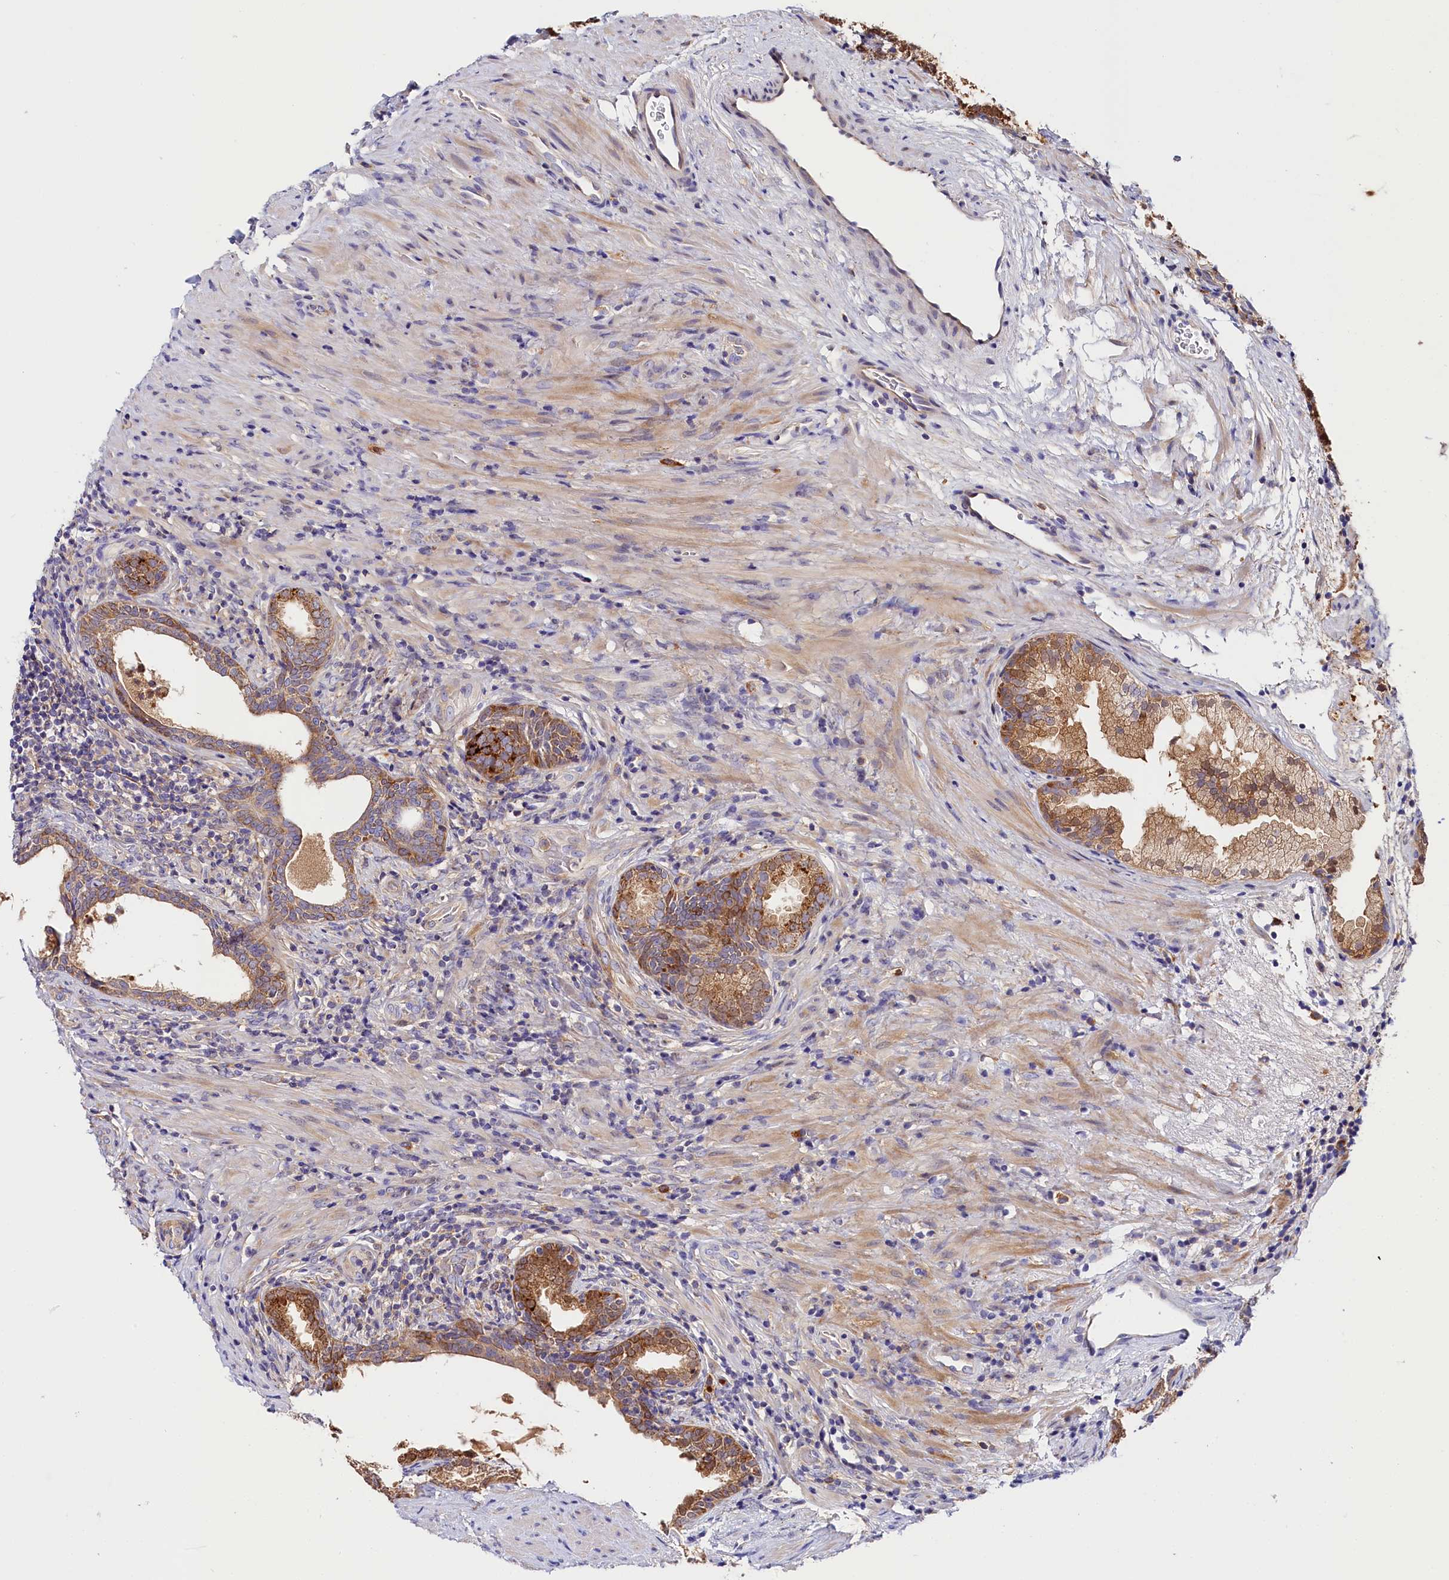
{"staining": {"intensity": "moderate", "quantity": ">75%", "location": "cytoplasmic/membranous"}, "tissue": "prostate", "cell_type": "Glandular cells", "image_type": "normal", "snomed": [{"axis": "morphology", "description": "Normal tissue, NOS"}, {"axis": "topography", "description": "Prostate"}], "caption": "DAB immunohistochemical staining of unremarkable prostate exhibits moderate cytoplasmic/membranous protein staining in approximately >75% of glandular cells.", "gene": "KATNB1", "patient": {"sex": "male", "age": 76}}